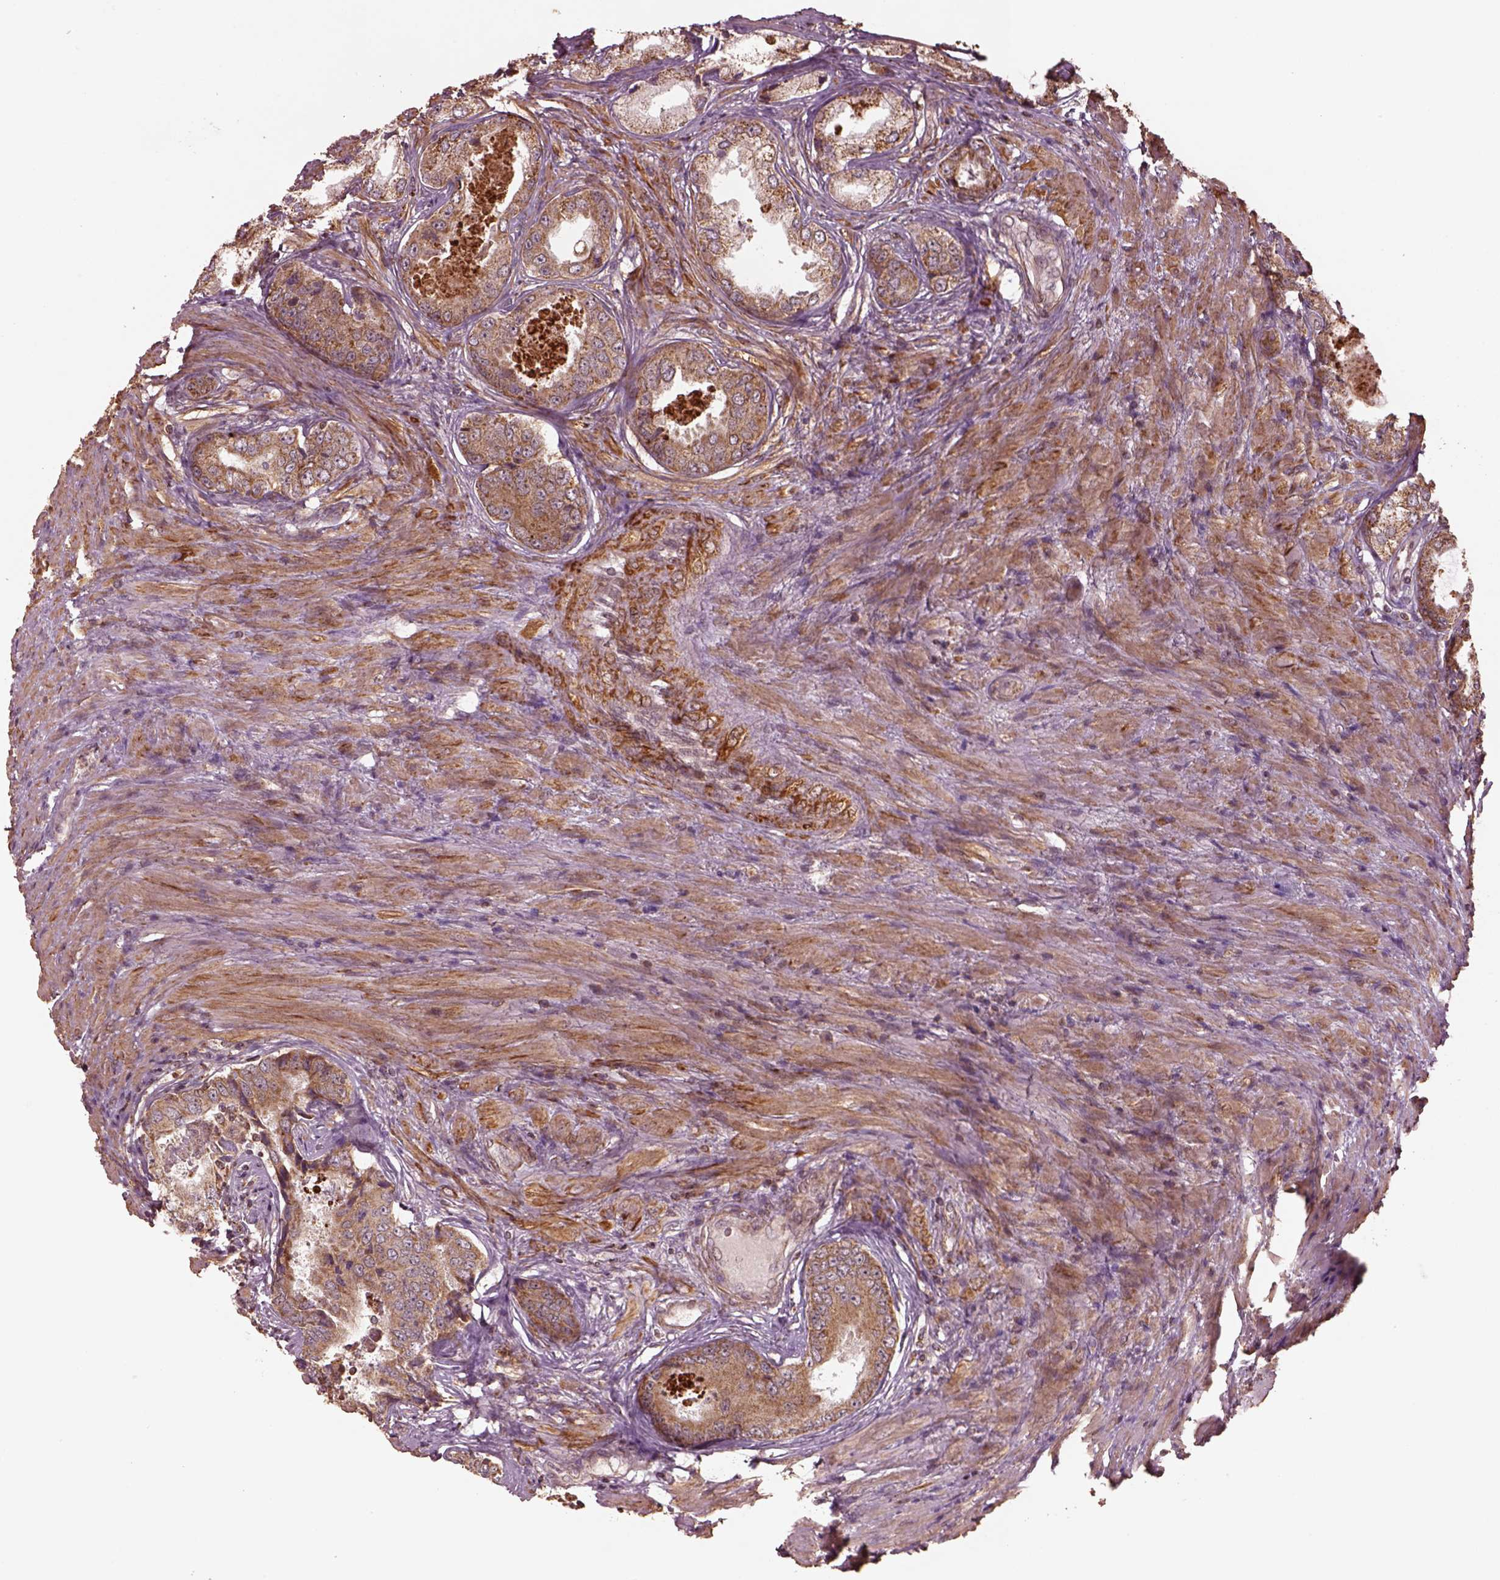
{"staining": {"intensity": "moderate", "quantity": ">75%", "location": "cytoplasmic/membranous"}, "tissue": "prostate cancer", "cell_type": "Tumor cells", "image_type": "cancer", "snomed": [{"axis": "morphology", "description": "Adenocarcinoma, Low grade"}, {"axis": "topography", "description": "Prostate"}], "caption": "IHC histopathology image of human prostate low-grade adenocarcinoma stained for a protein (brown), which demonstrates medium levels of moderate cytoplasmic/membranous staining in about >75% of tumor cells.", "gene": "SEL1L3", "patient": {"sex": "male", "age": 68}}